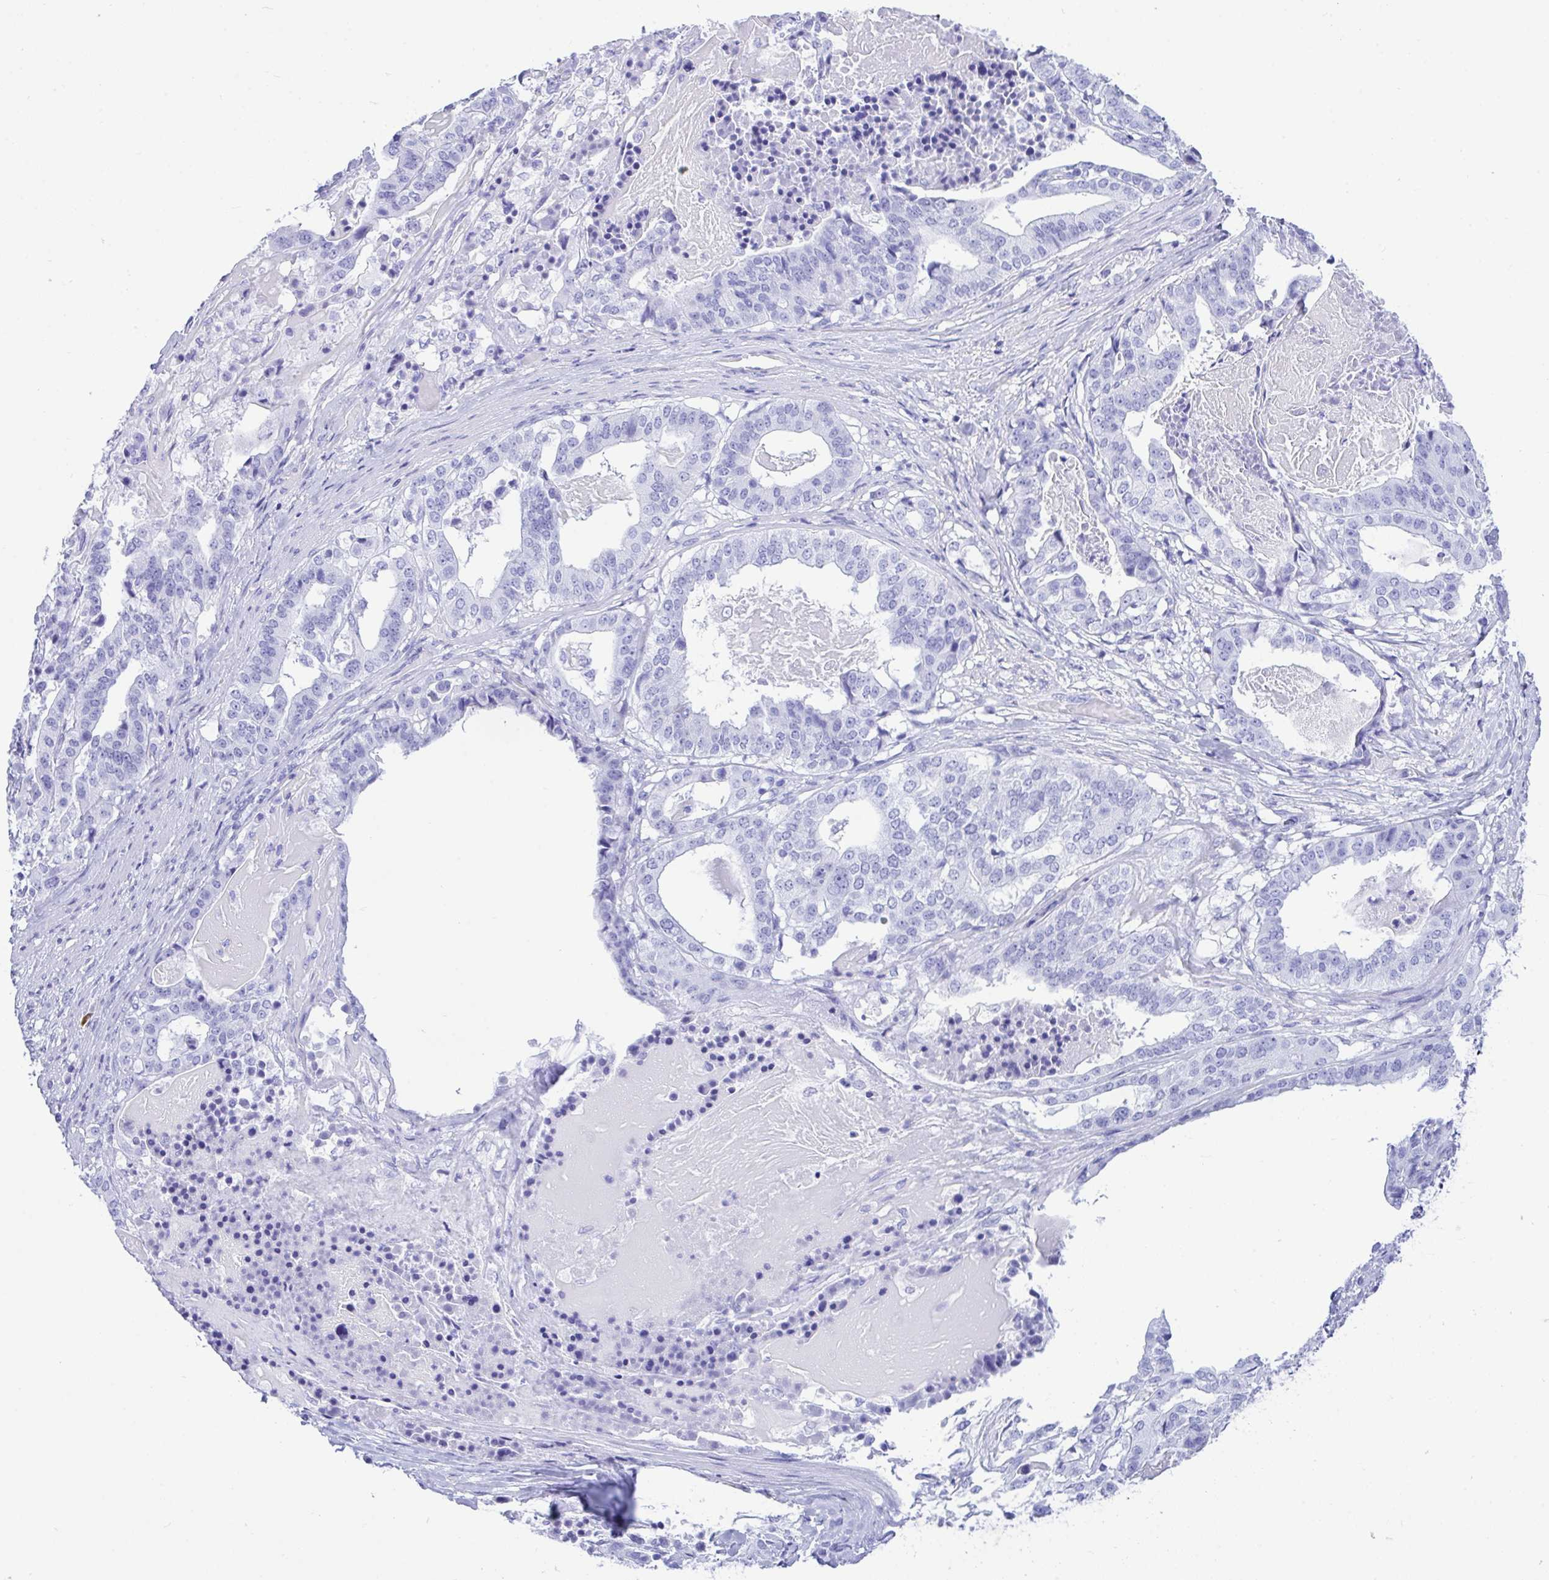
{"staining": {"intensity": "negative", "quantity": "none", "location": "none"}, "tissue": "stomach cancer", "cell_type": "Tumor cells", "image_type": "cancer", "snomed": [{"axis": "morphology", "description": "Adenocarcinoma, NOS"}, {"axis": "topography", "description": "Stomach"}], "caption": "Immunohistochemical staining of stomach adenocarcinoma shows no significant staining in tumor cells. (Immunohistochemistry (ihc), brightfield microscopy, high magnification).", "gene": "BEST4", "patient": {"sex": "male", "age": 48}}